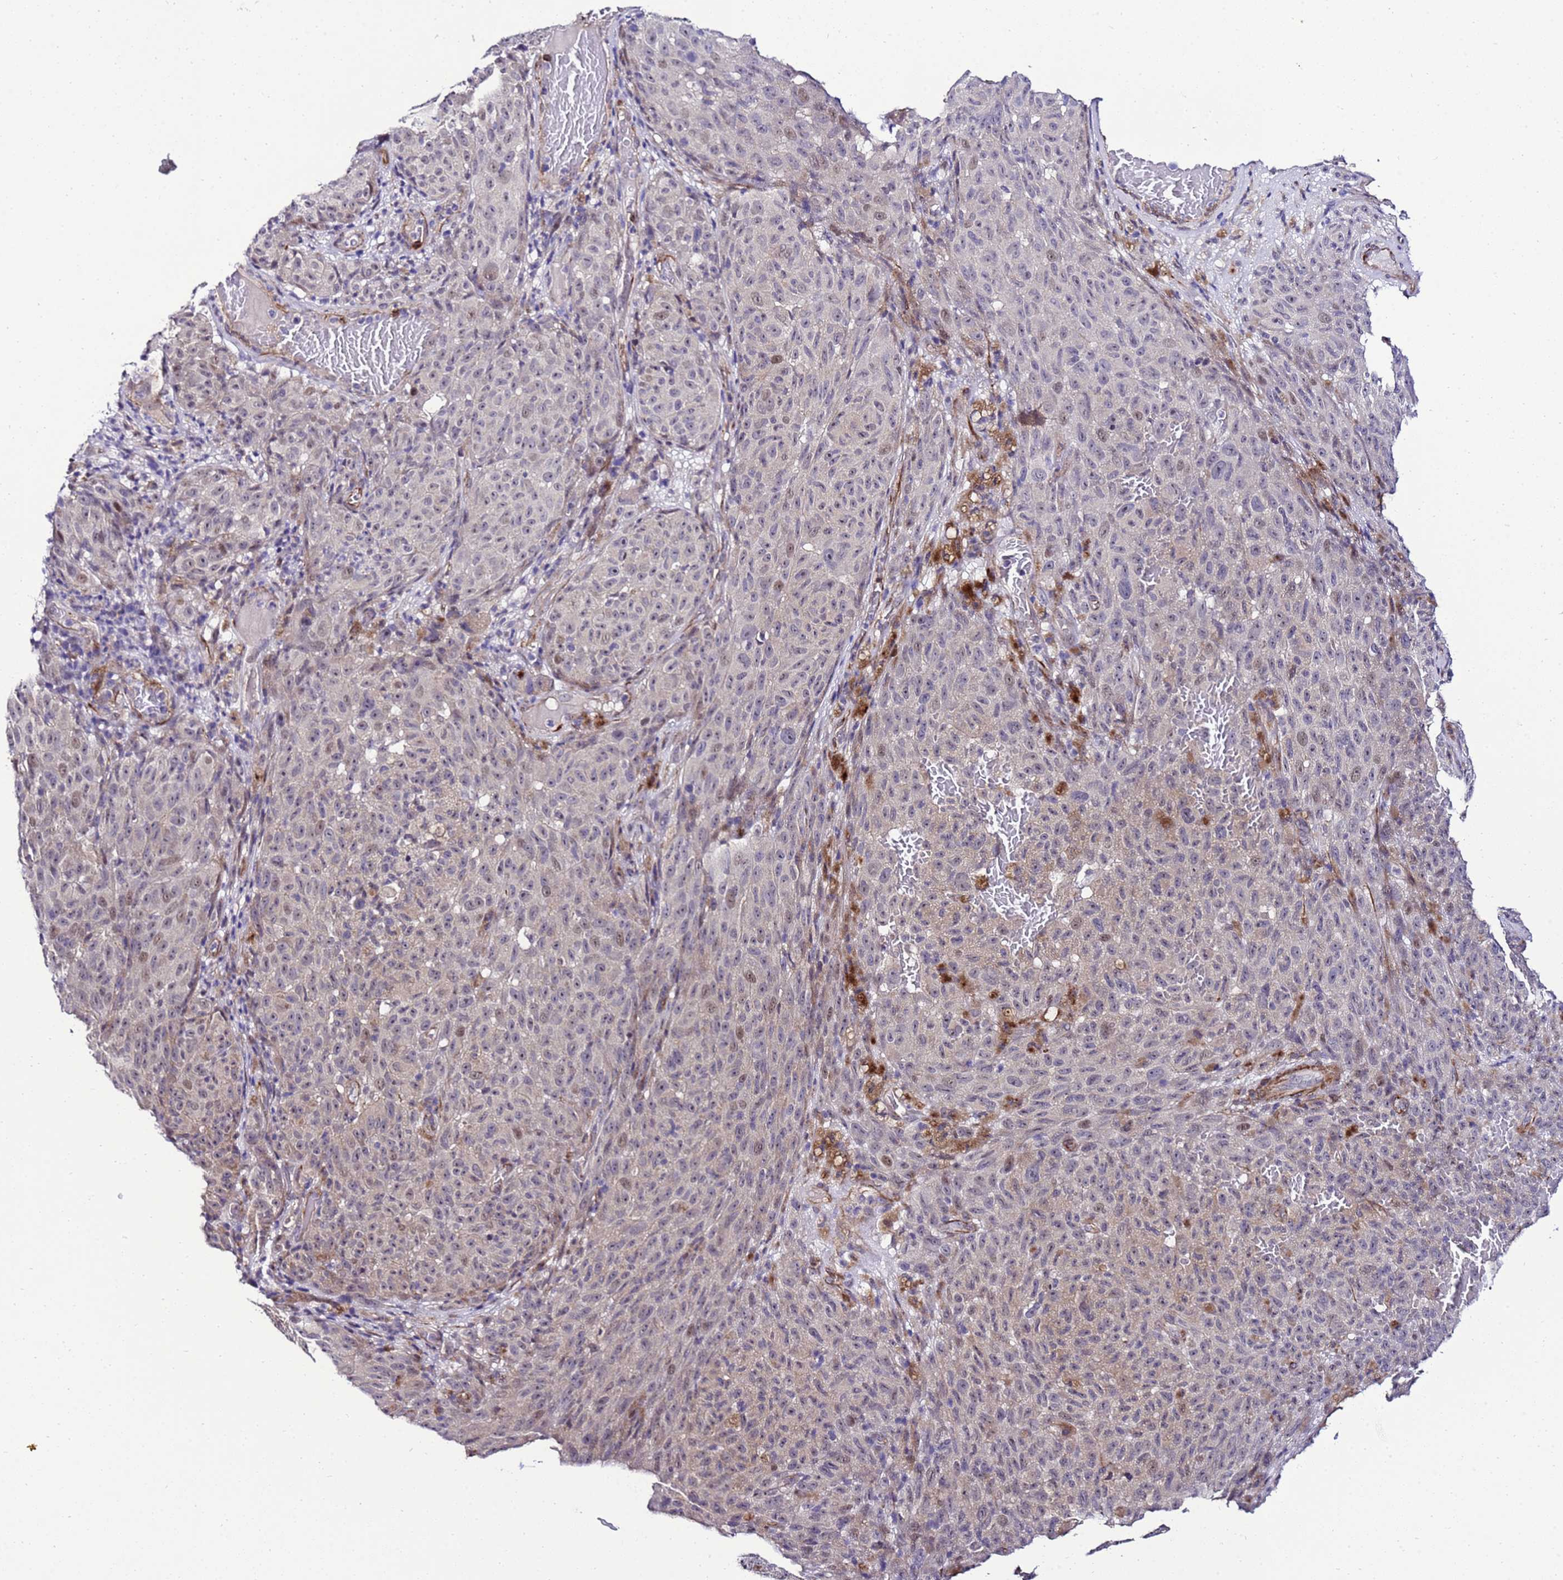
{"staining": {"intensity": "negative", "quantity": "none", "location": "none"}, "tissue": "melanoma", "cell_type": "Tumor cells", "image_type": "cancer", "snomed": [{"axis": "morphology", "description": "Malignant melanoma, NOS"}, {"axis": "topography", "description": "Skin"}], "caption": "Immunohistochemistry micrograph of malignant melanoma stained for a protein (brown), which reveals no positivity in tumor cells. (Stains: DAB (3,3'-diaminobenzidine) IHC with hematoxylin counter stain, Microscopy: brightfield microscopy at high magnification).", "gene": "GZF1", "patient": {"sex": "female", "age": 82}}